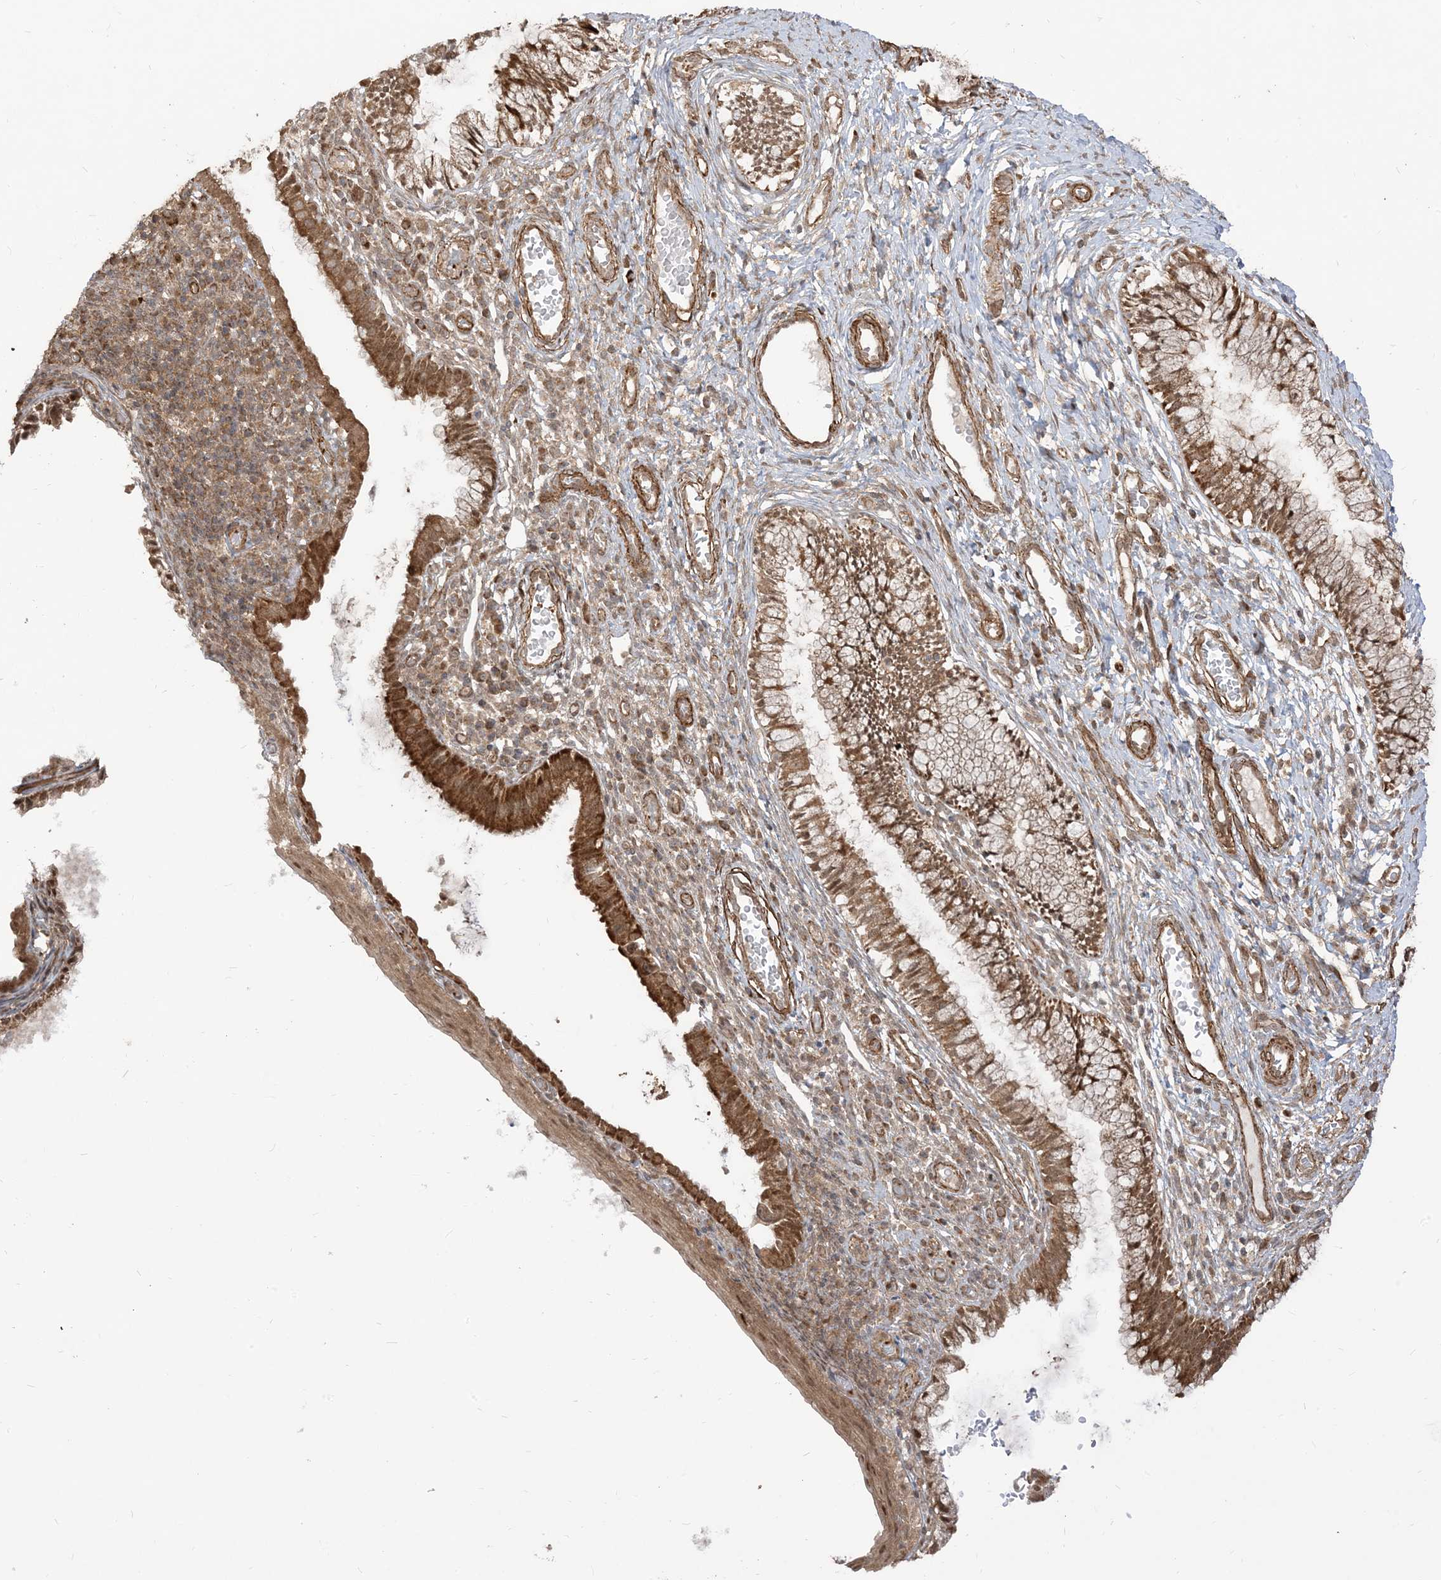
{"staining": {"intensity": "moderate", "quantity": ">75%", "location": "cytoplasmic/membranous,nuclear"}, "tissue": "cervix", "cell_type": "Glandular cells", "image_type": "normal", "snomed": [{"axis": "morphology", "description": "Normal tissue, NOS"}, {"axis": "topography", "description": "Cervix"}], "caption": "Human cervix stained with a brown dye exhibits moderate cytoplasmic/membranous,nuclear positive expression in approximately >75% of glandular cells.", "gene": "TBCC", "patient": {"sex": "female", "age": 27}}